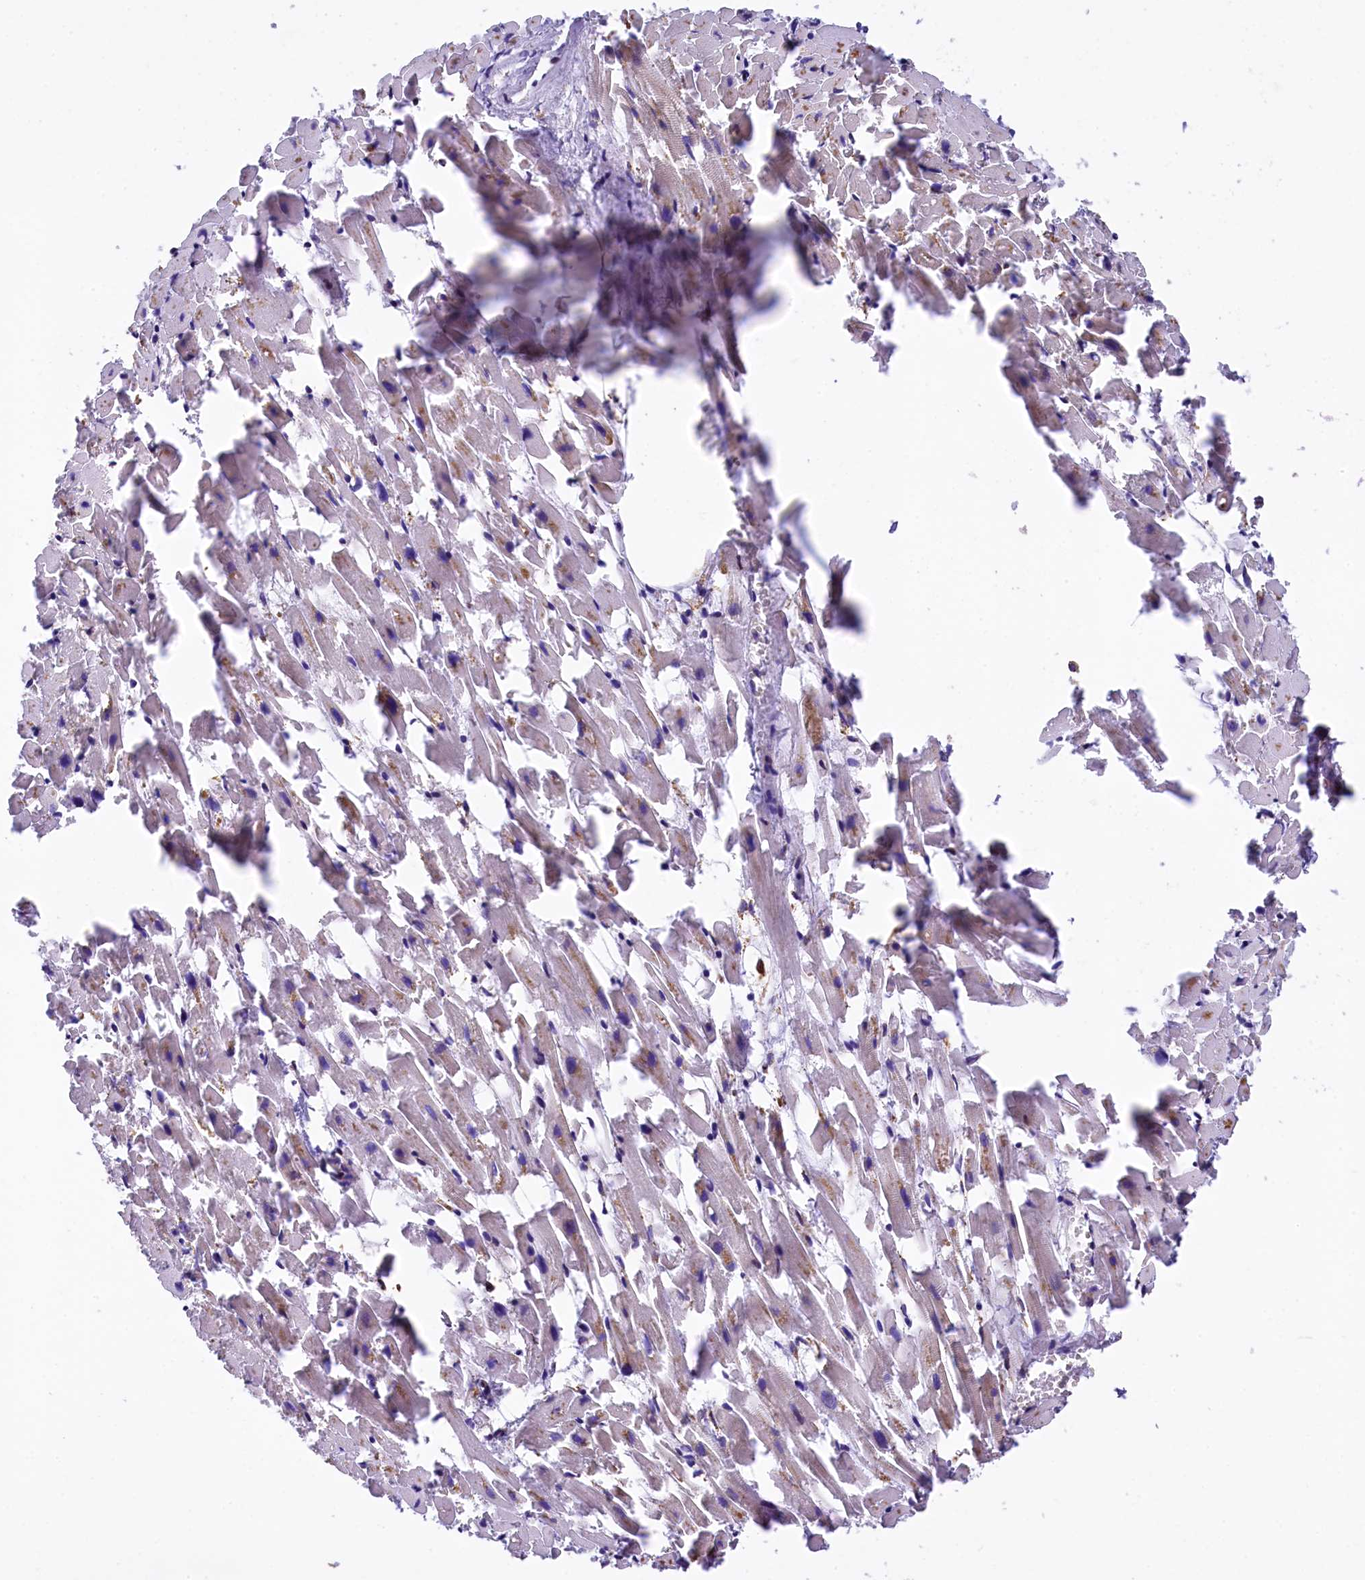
{"staining": {"intensity": "weak", "quantity": "25%-75%", "location": "cytoplasmic/membranous"}, "tissue": "heart muscle", "cell_type": "Cardiomyocytes", "image_type": "normal", "snomed": [{"axis": "morphology", "description": "Normal tissue, NOS"}, {"axis": "topography", "description": "Heart"}], "caption": "Protein expression by immunohistochemistry demonstrates weak cytoplasmic/membranous expression in approximately 25%-75% of cardiomyocytes in unremarkable heart muscle.", "gene": "CAPS2", "patient": {"sex": "female", "age": 64}}